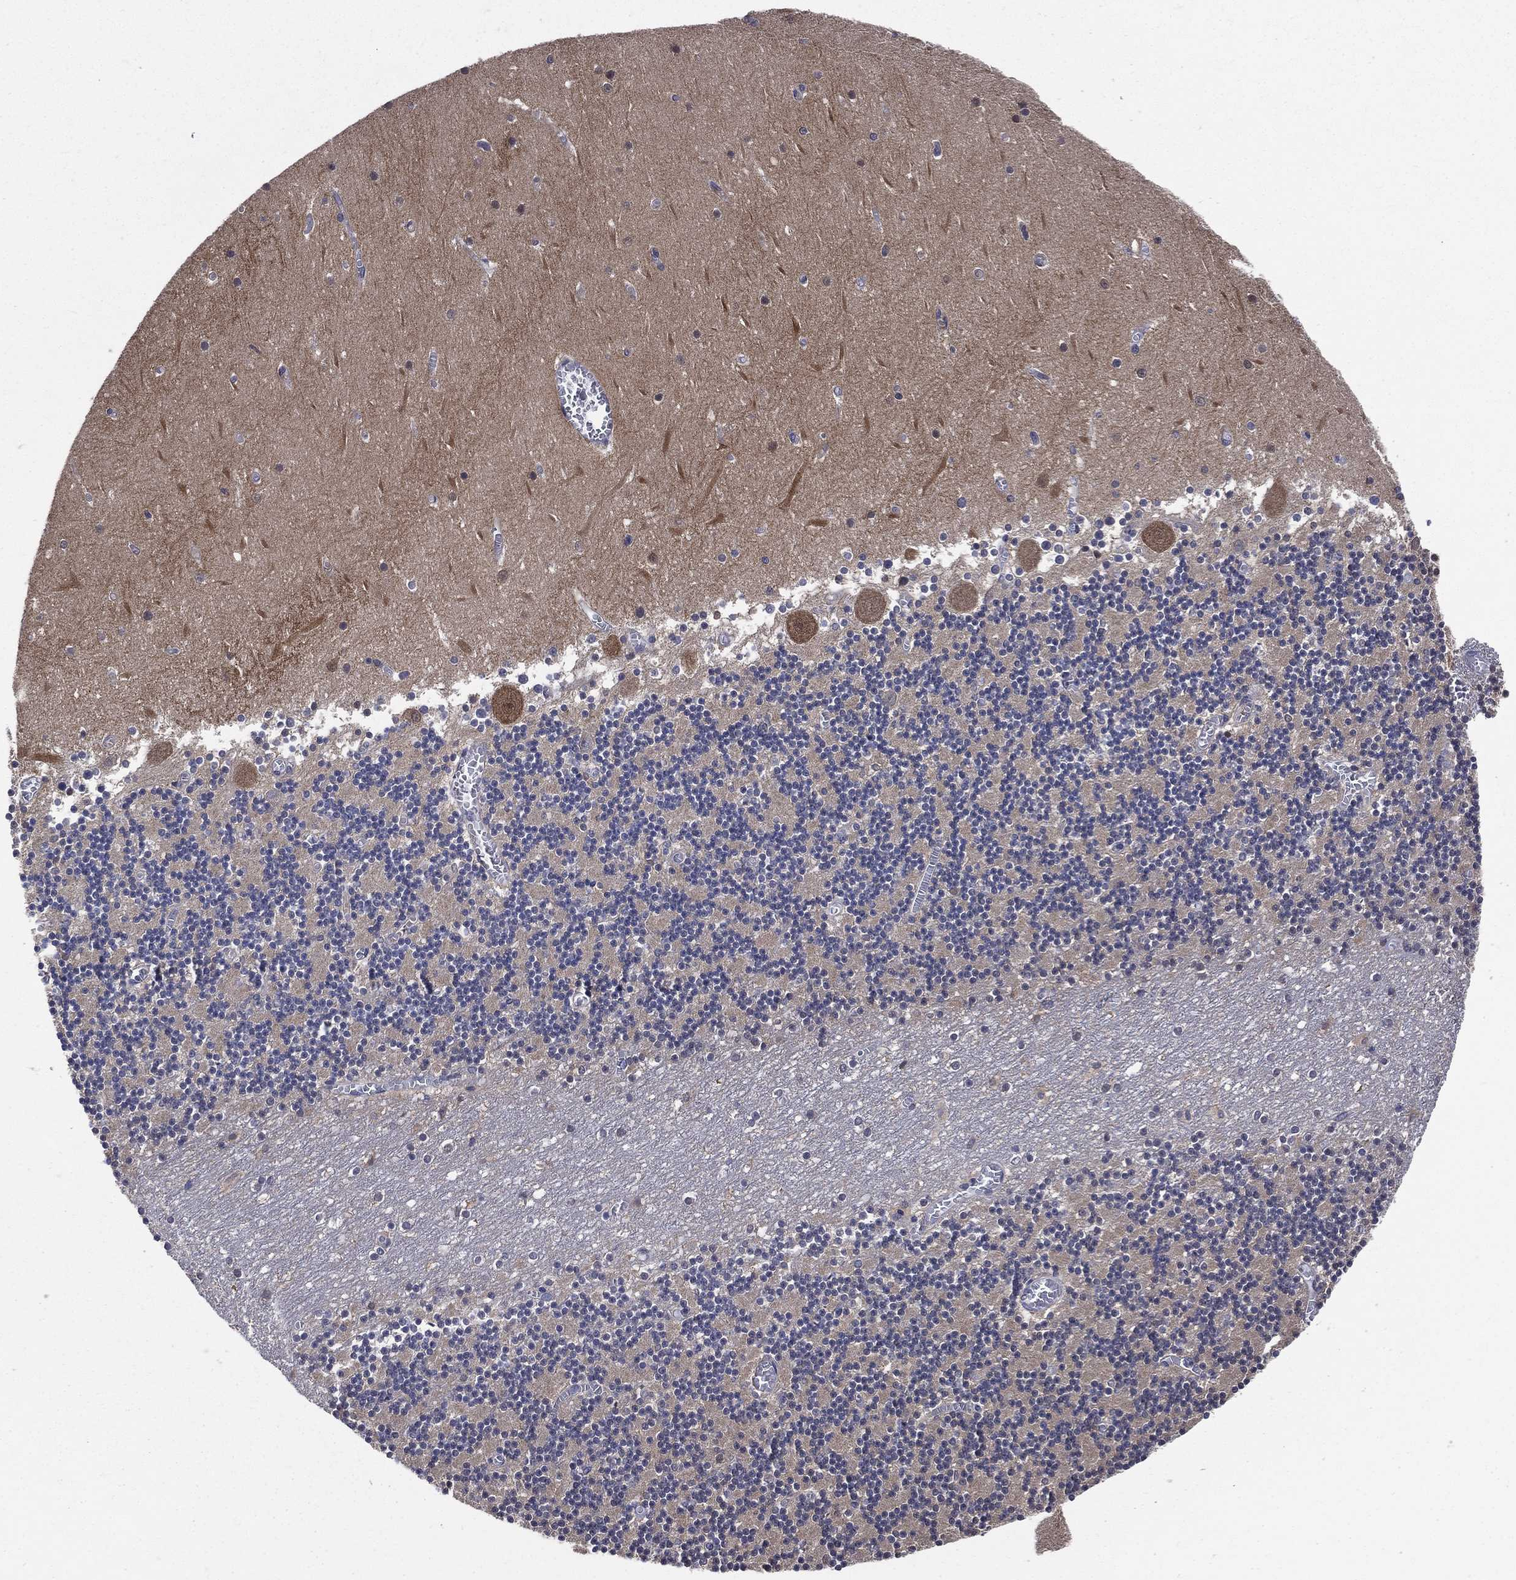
{"staining": {"intensity": "negative", "quantity": "none", "location": "none"}, "tissue": "cerebellum", "cell_type": "Cells in granular layer", "image_type": "normal", "snomed": [{"axis": "morphology", "description": "Normal tissue, NOS"}, {"axis": "topography", "description": "Cerebellum"}], "caption": "IHC of benign human cerebellum reveals no expression in cells in granular layer.", "gene": "SMPD3", "patient": {"sex": "female", "age": 28}}